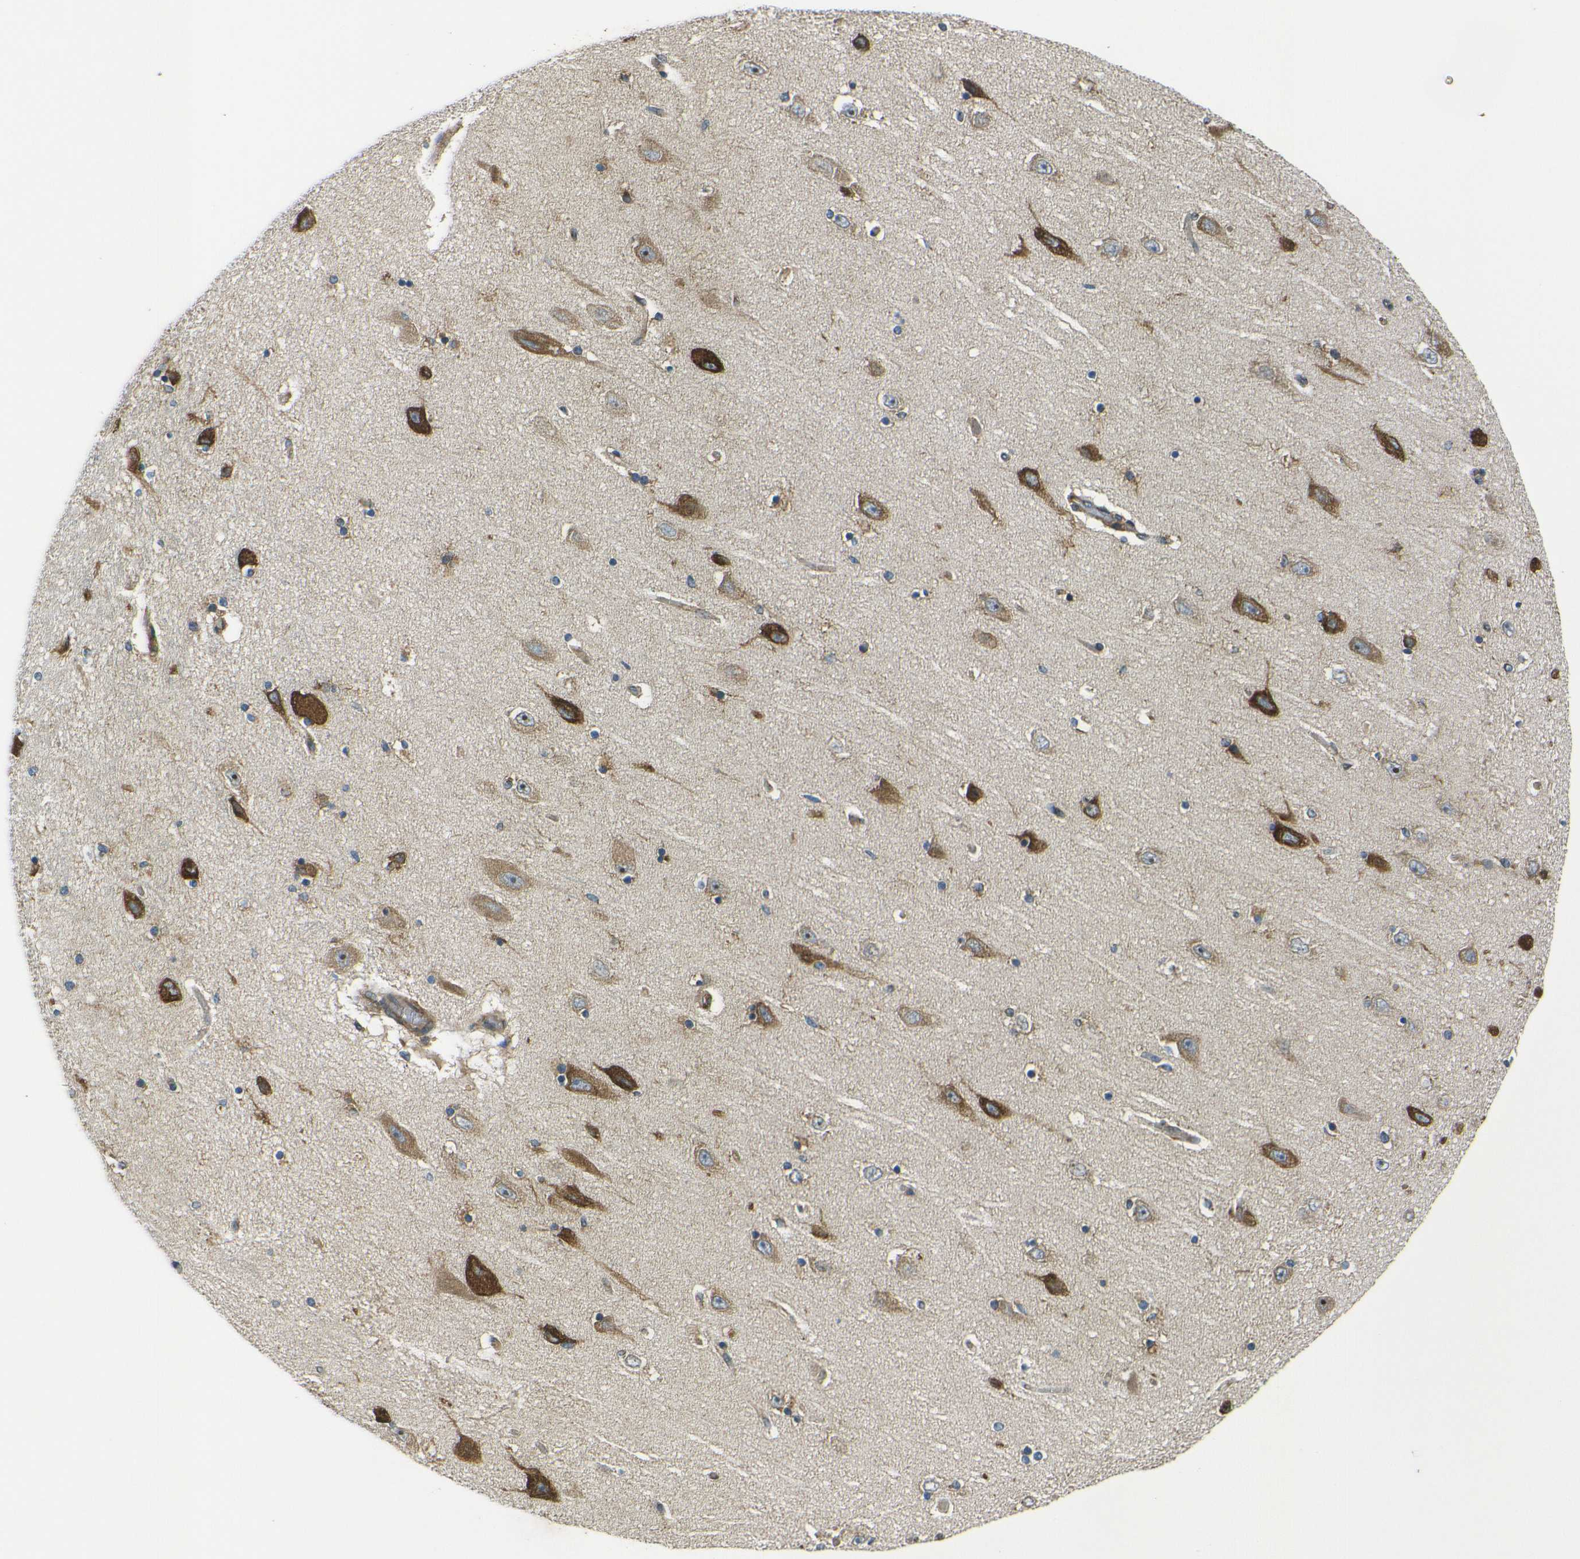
{"staining": {"intensity": "moderate", "quantity": "25%-75%", "location": "cytoplasmic/membranous"}, "tissue": "hippocampus", "cell_type": "Glial cells", "image_type": "normal", "snomed": [{"axis": "morphology", "description": "Normal tissue, NOS"}, {"axis": "topography", "description": "Hippocampus"}], "caption": "Immunohistochemistry photomicrograph of benign human hippocampus stained for a protein (brown), which exhibits medium levels of moderate cytoplasmic/membranous positivity in about 25%-75% of glial cells.", "gene": "RPSA", "patient": {"sex": "female", "age": 54}}